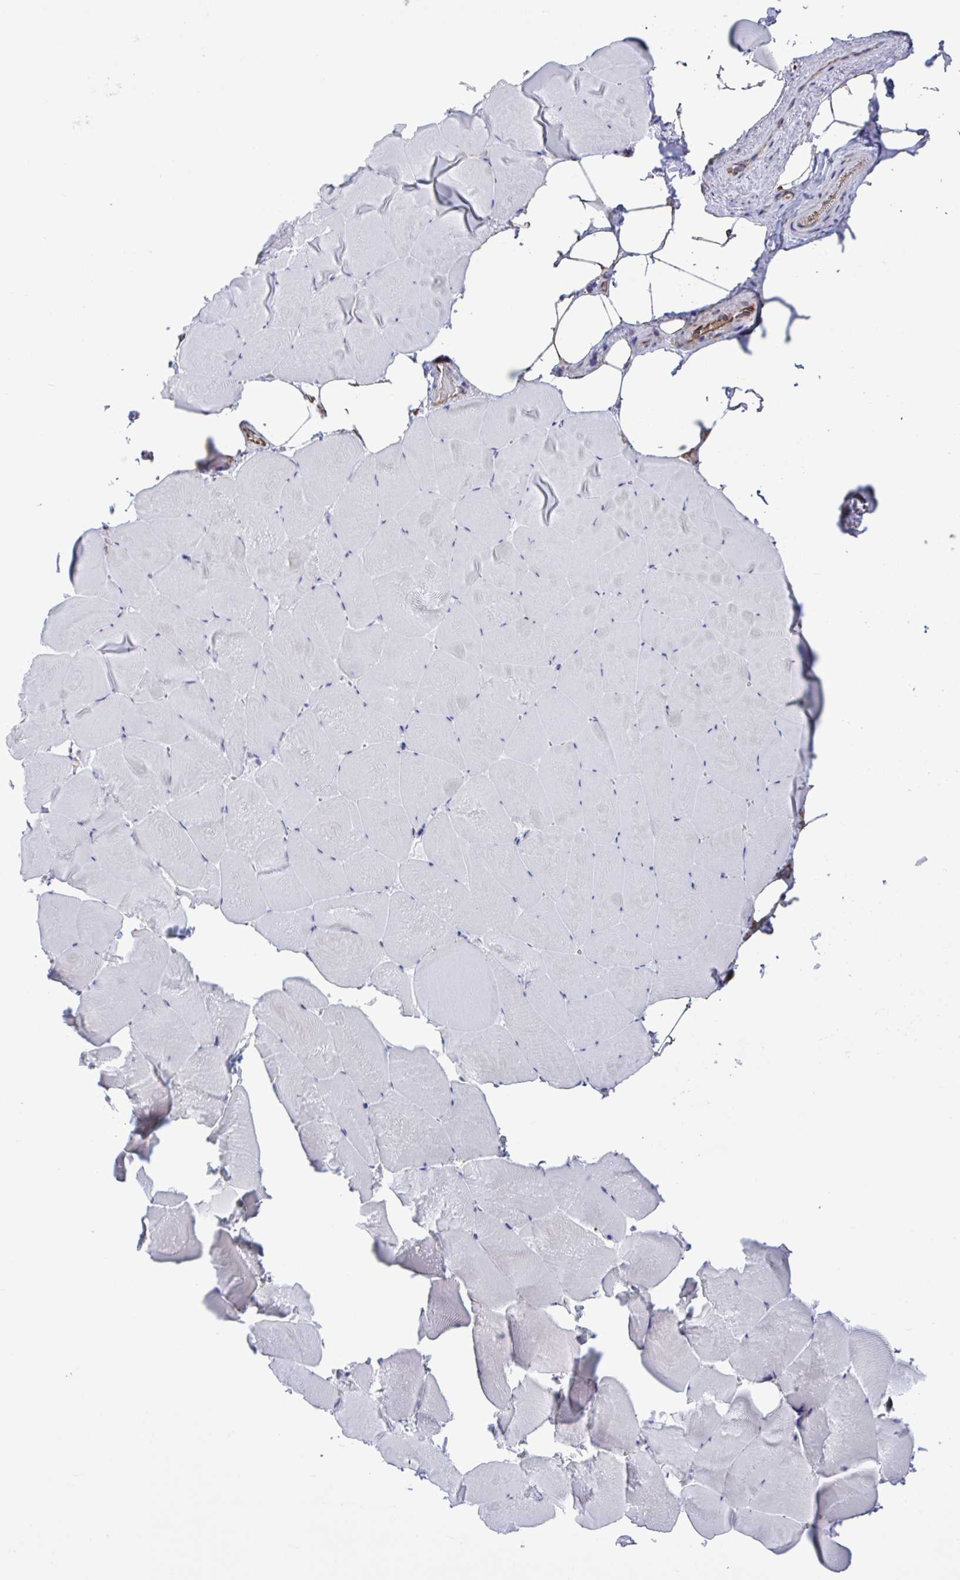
{"staining": {"intensity": "negative", "quantity": "none", "location": "none"}, "tissue": "skeletal muscle", "cell_type": "Myocytes", "image_type": "normal", "snomed": [{"axis": "morphology", "description": "Normal tissue, NOS"}, {"axis": "topography", "description": "Skeletal muscle"}], "caption": "IHC photomicrograph of normal skeletal muscle: human skeletal muscle stained with DAB exhibits no significant protein expression in myocytes.", "gene": "TMEM86B", "patient": {"sex": "female", "age": 64}}